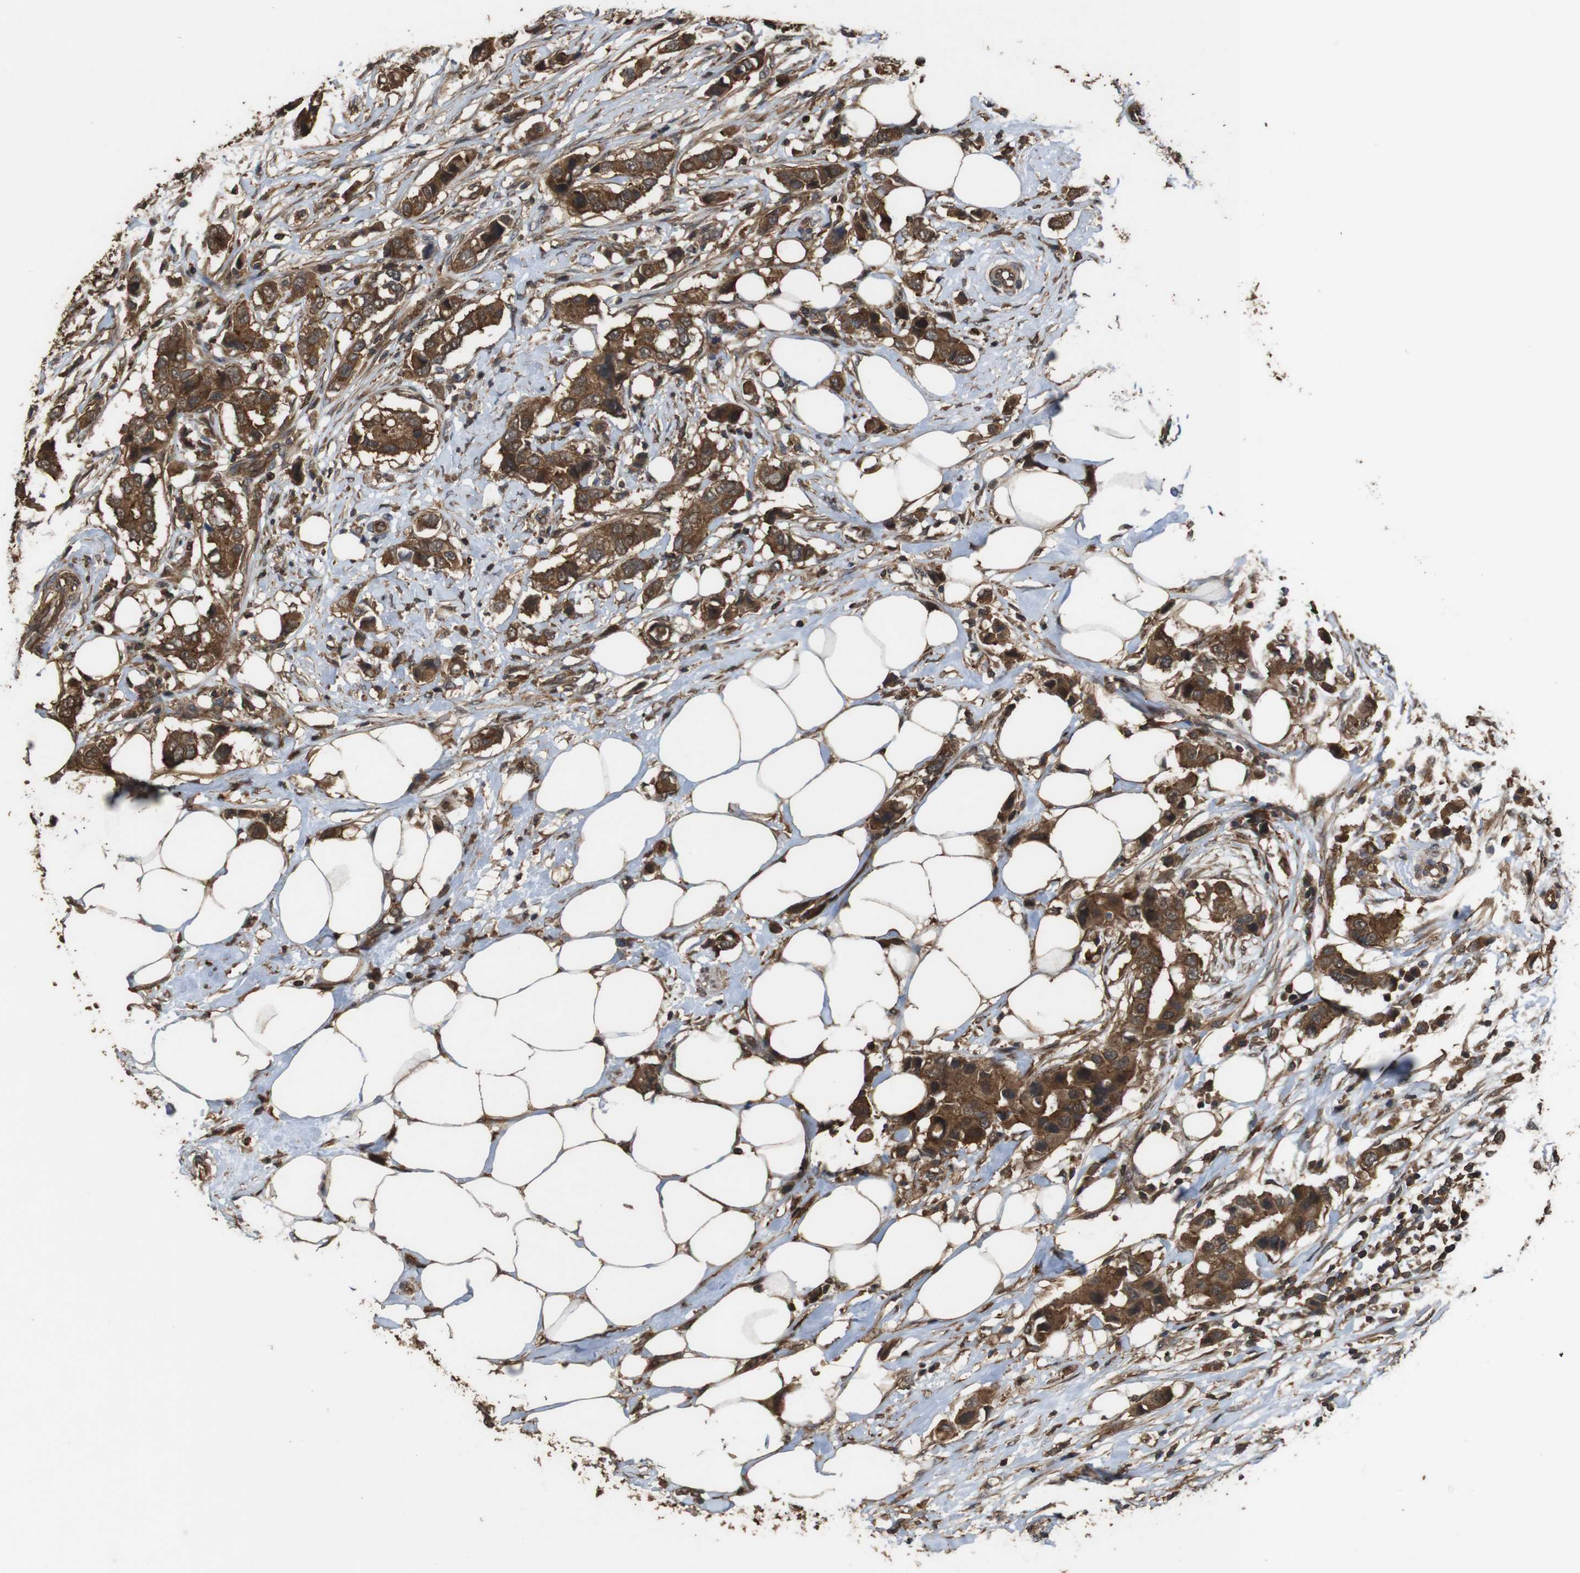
{"staining": {"intensity": "strong", "quantity": ">75%", "location": "cytoplasmic/membranous"}, "tissue": "breast cancer", "cell_type": "Tumor cells", "image_type": "cancer", "snomed": [{"axis": "morphology", "description": "Normal tissue, NOS"}, {"axis": "morphology", "description": "Duct carcinoma"}, {"axis": "topography", "description": "Breast"}], "caption": "Immunohistochemical staining of human invasive ductal carcinoma (breast) shows high levels of strong cytoplasmic/membranous expression in about >75% of tumor cells. Using DAB (brown) and hematoxylin (blue) stains, captured at high magnification using brightfield microscopy.", "gene": "BAG4", "patient": {"sex": "female", "age": 50}}